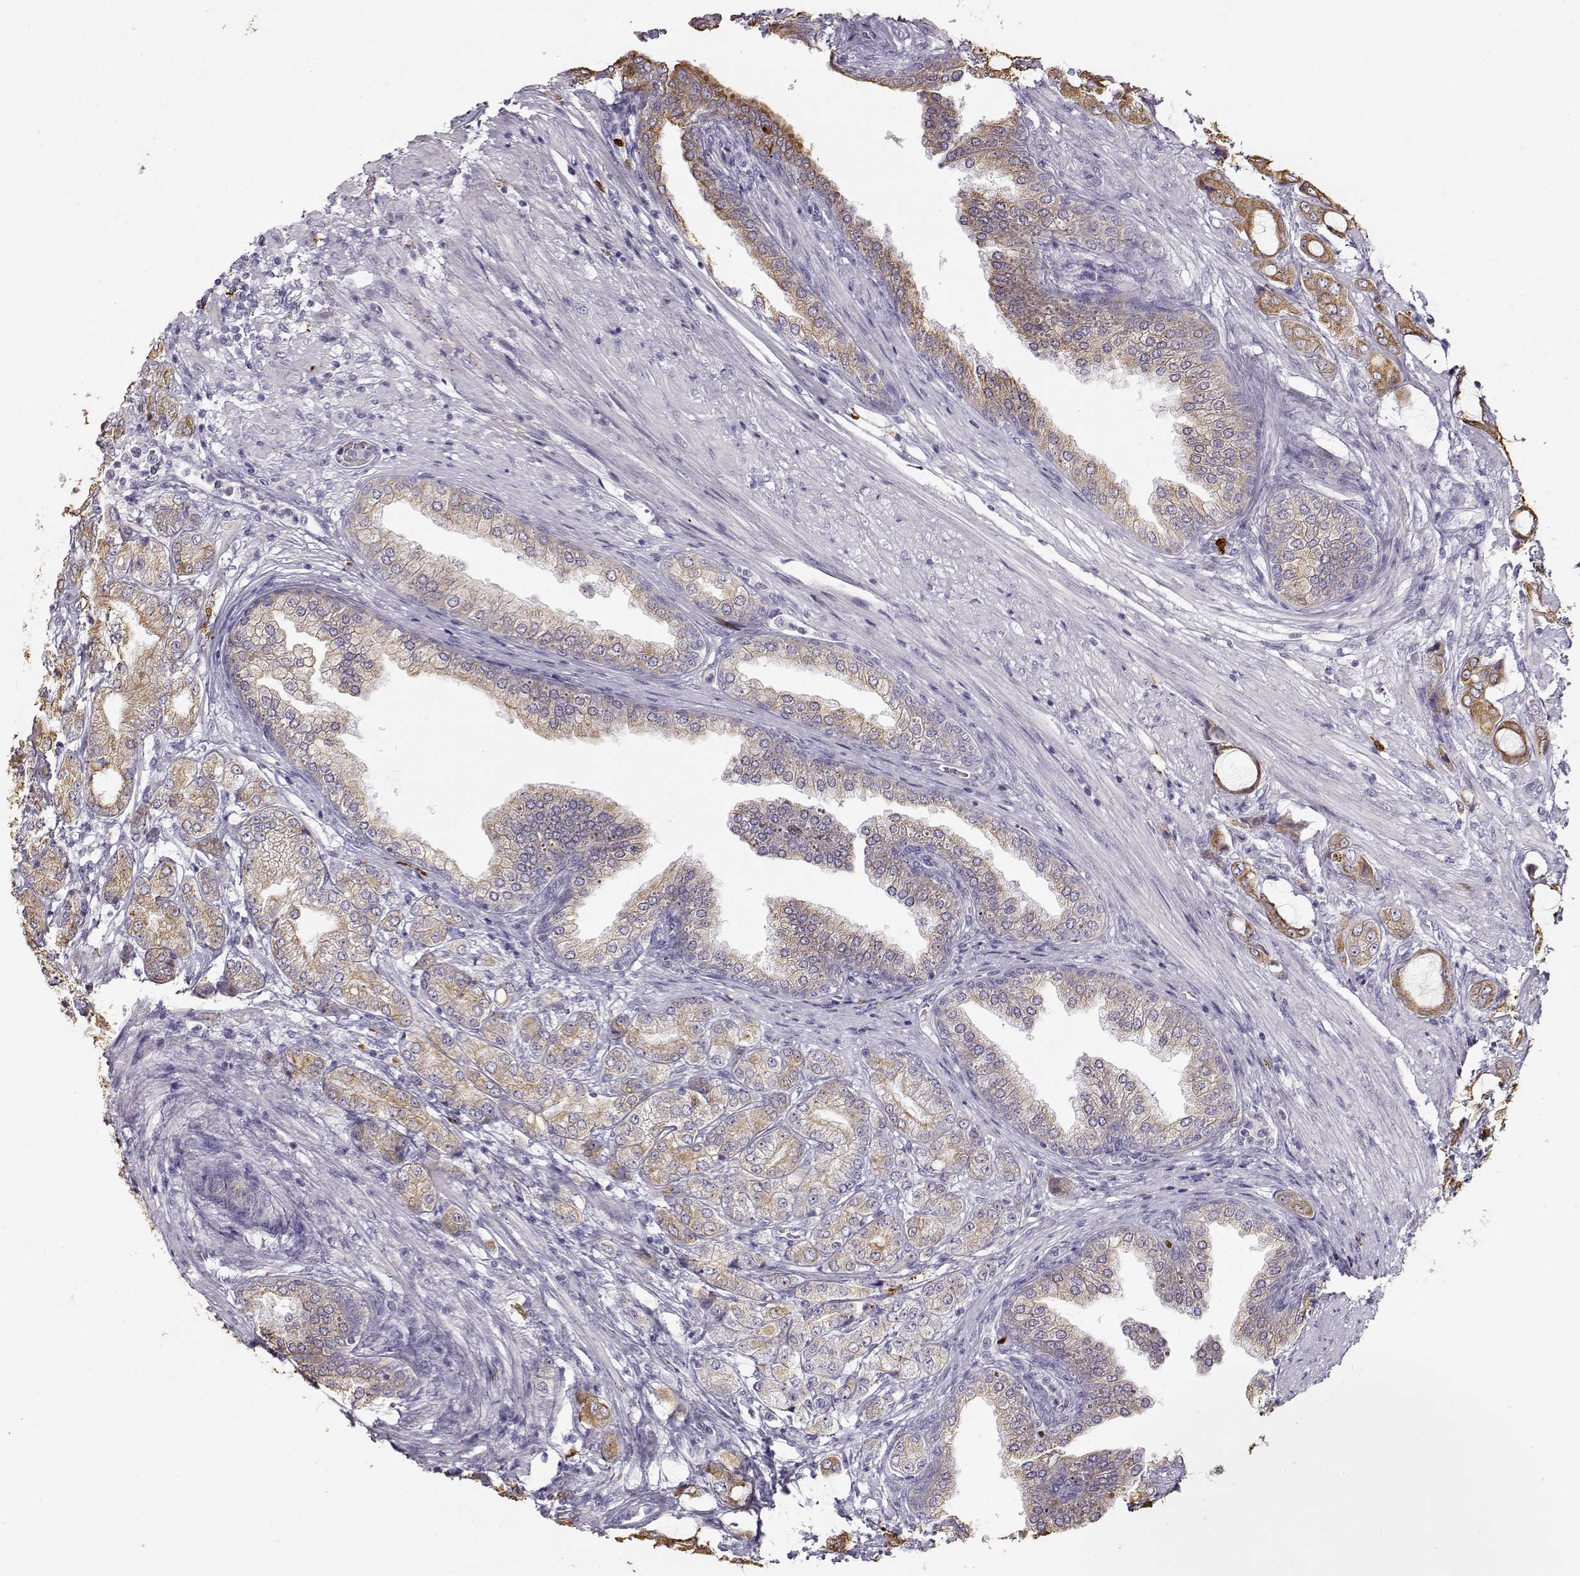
{"staining": {"intensity": "weak", "quantity": ">75%", "location": "cytoplasmic/membranous"}, "tissue": "prostate cancer", "cell_type": "Tumor cells", "image_type": "cancer", "snomed": [{"axis": "morphology", "description": "Adenocarcinoma, NOS"}, {"axis": "topography", "description": "Prostate"}], "caption": "DAB (3,3'-diaminobenzidine) immunohistochemical staining of human adenocarcinoma (prostate) exhibits weak cytoplasmic/membranous protein expression in about >75% of tumor cells.", "gene": "S100B", "patient": {"sex": "male", "age": 63}}